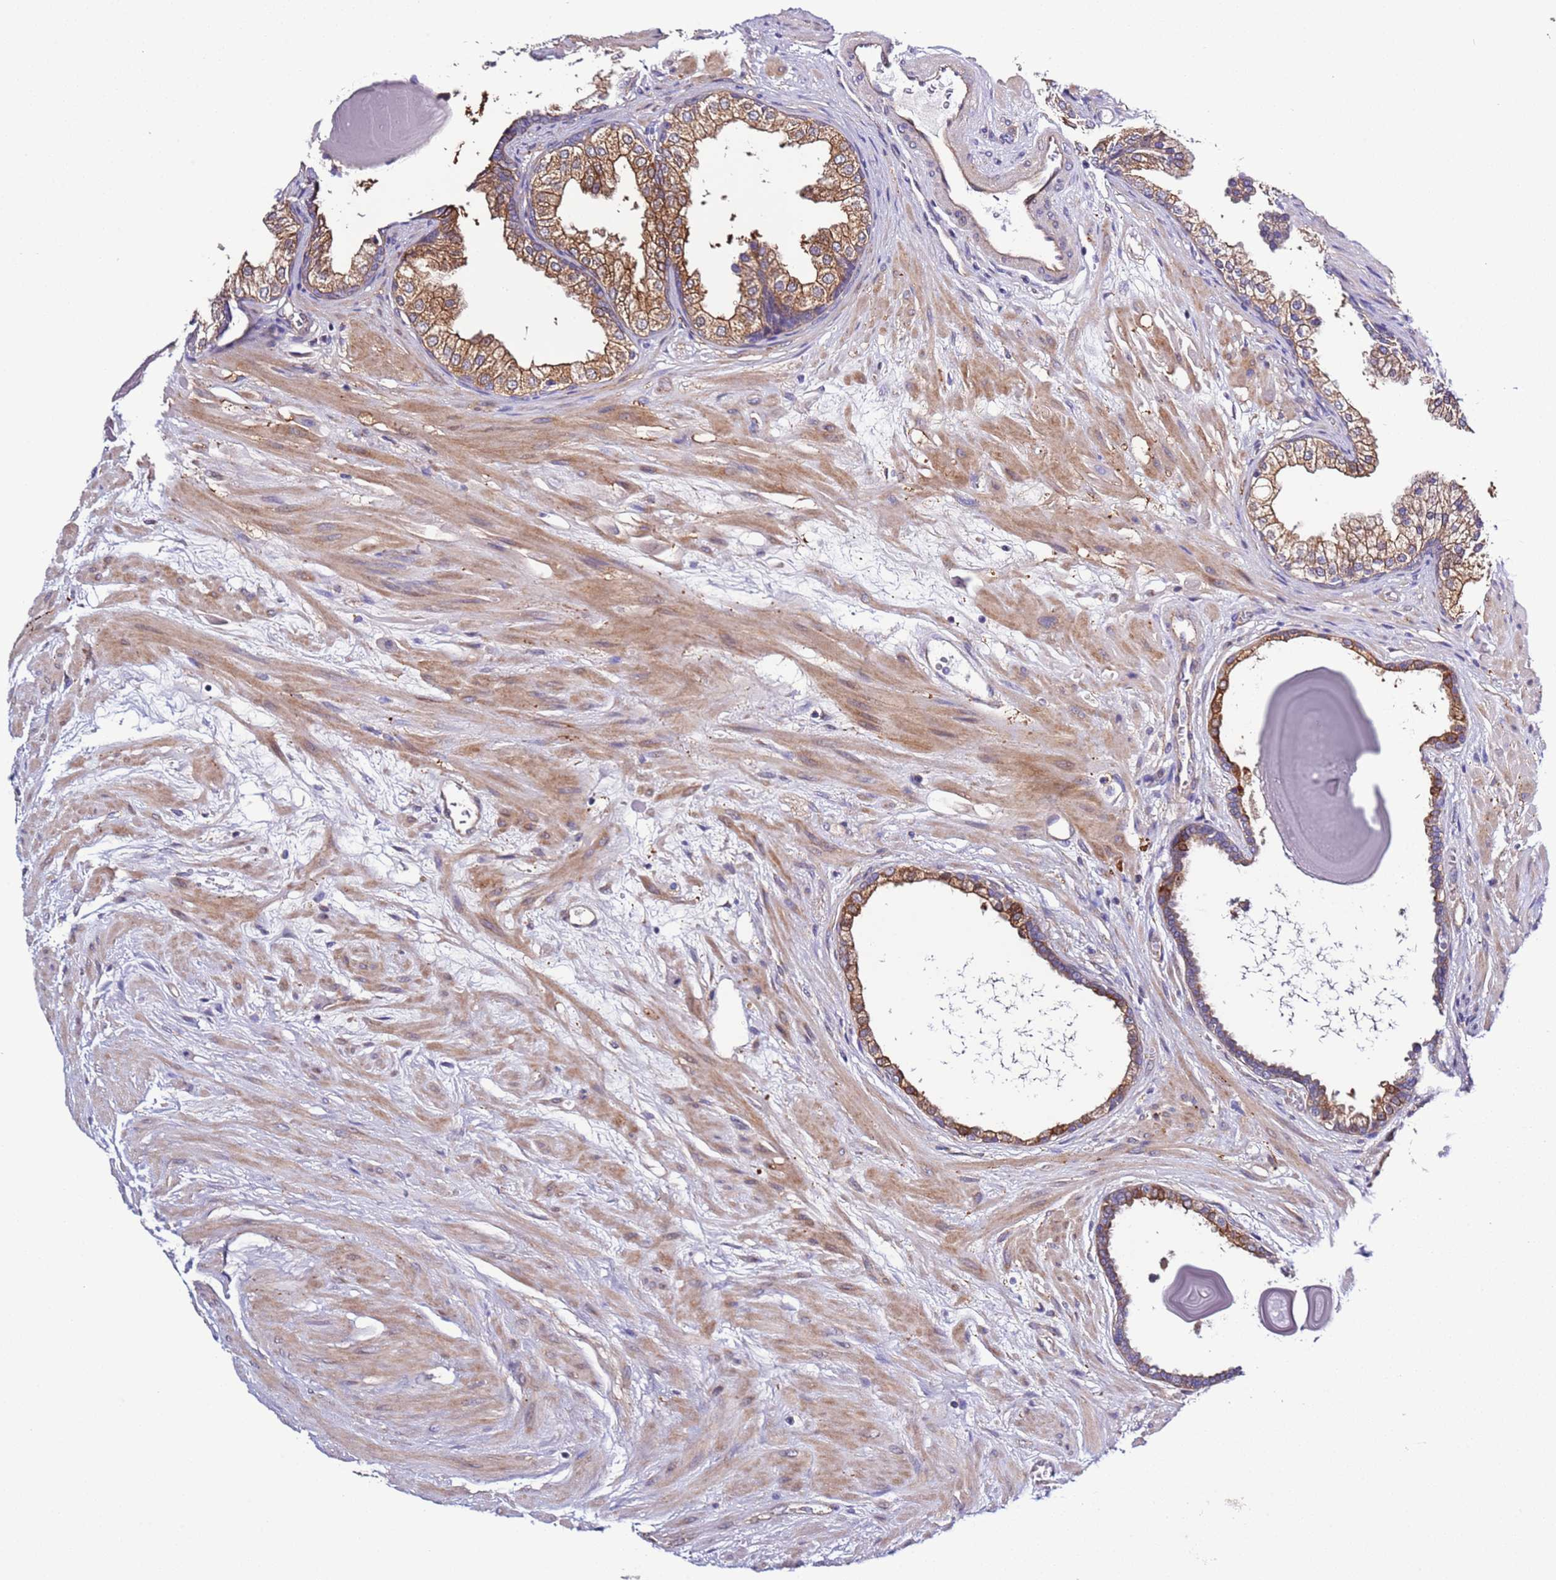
{"staining": {"intensity": "moderate", "quantity": ">75%", "location": "cytoplasmic/membranous"}, "tissue": "prostate", "cell_type": "Glandular cells", "image_type": "normal", "snomed": [{"axis": "morphology", "description": "Normal tissue, NOS"}, {"axis": "topography", "description": "Prostate"}], "caption": "Immunohistochemical staining of unremarkable human prostate displays >75% levels of moderate cytoplasmic/membranous protein positivity in approximately >75% of glandular cells.", "gene": "SPCS1", "patient": {"sex": "male", "age": 48}}